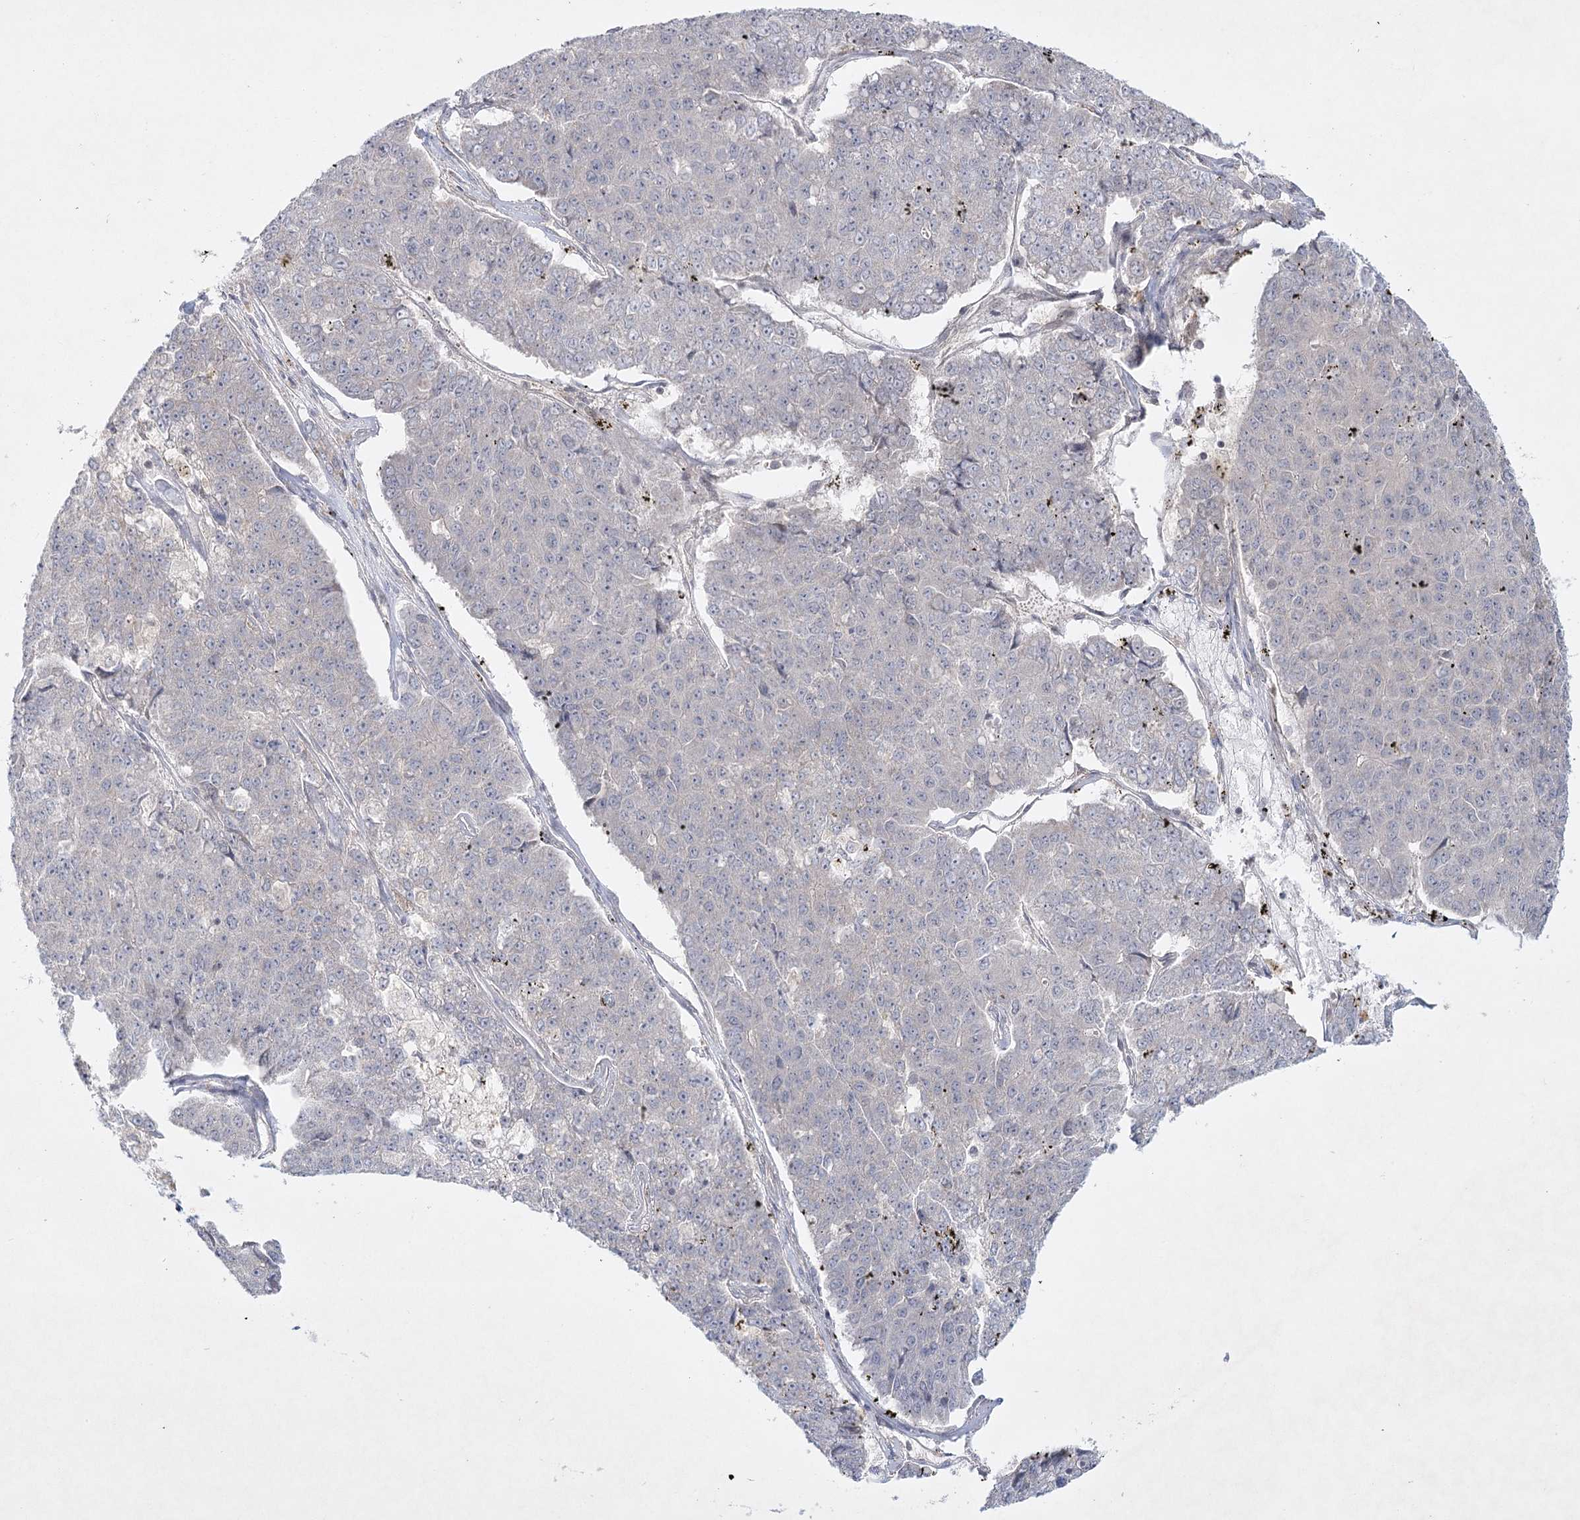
{"staining": {"intensity": "negative", "quantity": "none", "location": "none"}, "tissue": "pancreatic cancer", "cell_type": "Tumor cells", "image_type": "cancer", "snomed": [{"axis": "morphology", "description": "Adenocarcinoma, NOS"}, {"axis": "topography", "description": "Pancreas"}], "caption": "This photomicrograph is of pancreatic adenocarcinoma stained with immunohistochemistry (IHC) to label a protein in brown with the nuclei are counter-stained blue. There is no expression in tumor cells.", "gene": "SH2D3A", "patient": {"sex": "male", "age": 50}}